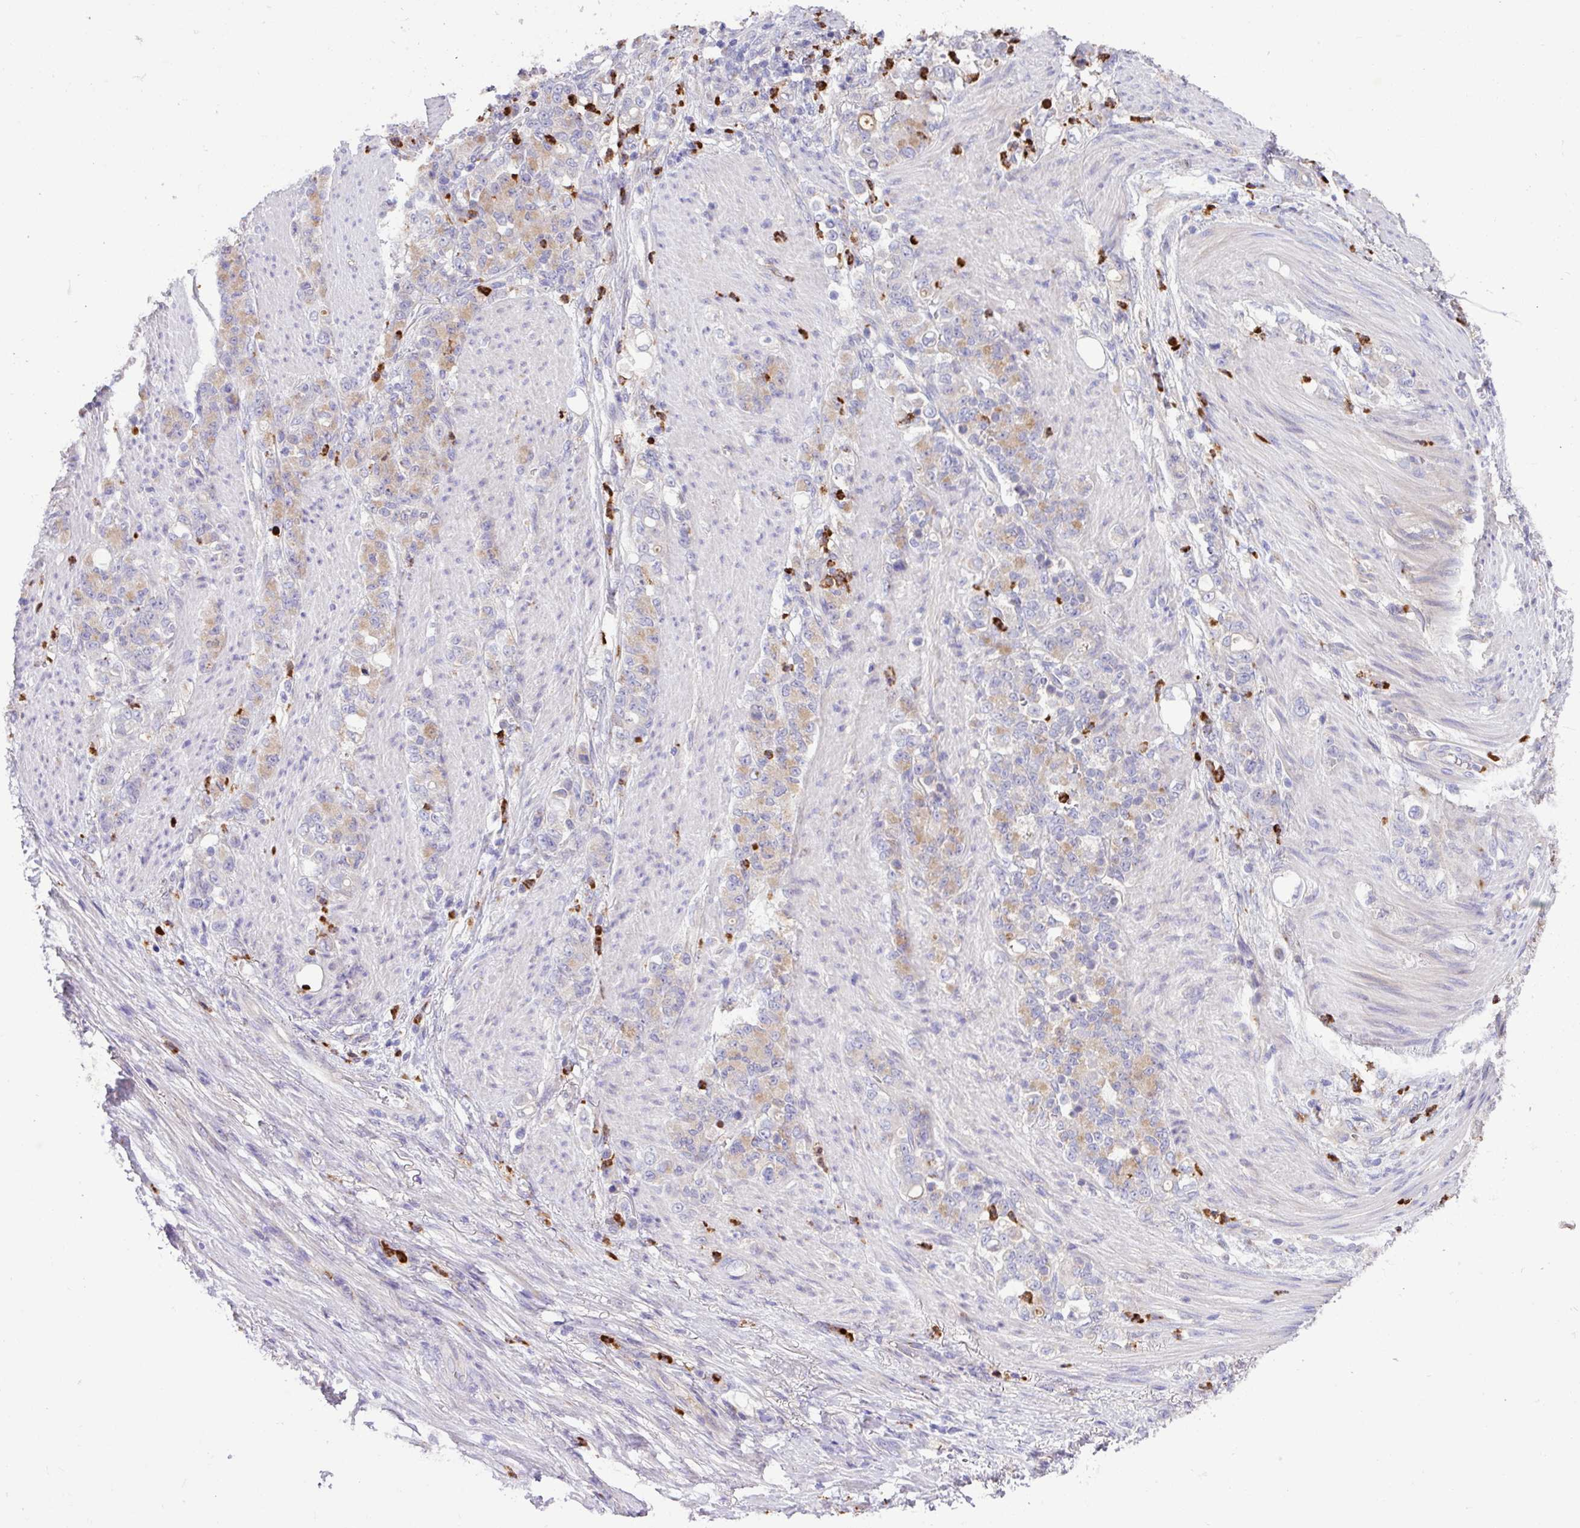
{"staining": {"intensity": "weak", "quantity": ">75%", "location": "cytoplasmic/membranous"}, "tissue": "stomach cancer", "cell_type": "Tumor cells", "image_type": "cancer", "snomed": [{"axis": "morphology", "description": "Adenocarcinoma, NOS"}, {"axis": "topography", "description": "Stomach"}], "caption": "Protein expression analysis of human stomach cancer (adenocarcinoma) reveals weak cytoplasmic/membranous expression in about >75% of tumor cells.", "gene": "CRISP3", "patient": {"sex": "female", "age": 79}}